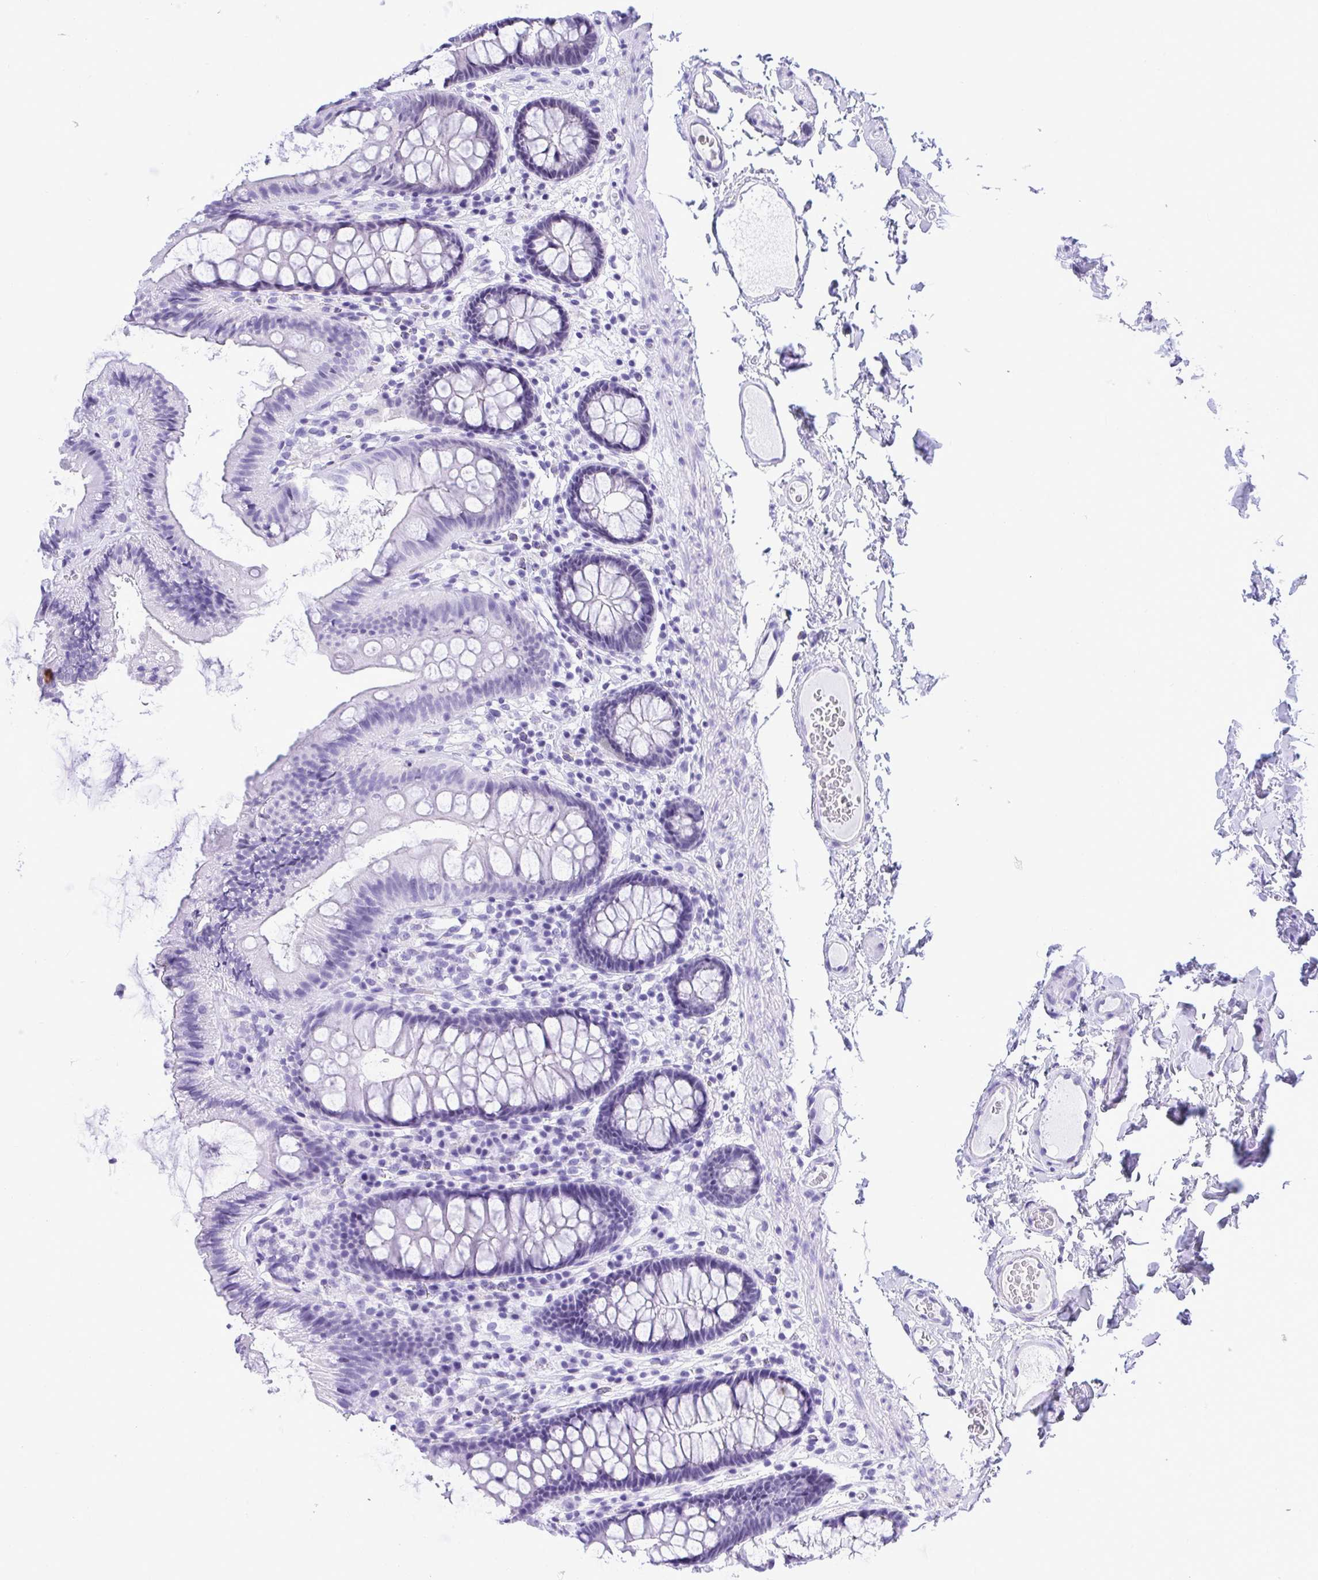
{"staining": {"intensity": "negative", "quantity": "none", "location": "none"}, "tissue": "colon", "cell_type": "Endothelial cells", "image_type": "normal", "snomed": [{"axis": "morphology", "description": "Normal tissue, NOS"}, {"axis": "topography", "description": "Colon"}], "caption": "High power microscopy micrograph of an immunohistochemistry histopathology image of unremarkable colon, revealing no significant positivity in endothelial cells. The staining was performed using DAB (3,3'-diaminobenzidine) to visualize the protein expression in brown, while the nuclei were stained in blue with hematoxylin (Magnification: 20x).", "gene": "THOP1", "patient": {"sex": "male", "age": 84}}